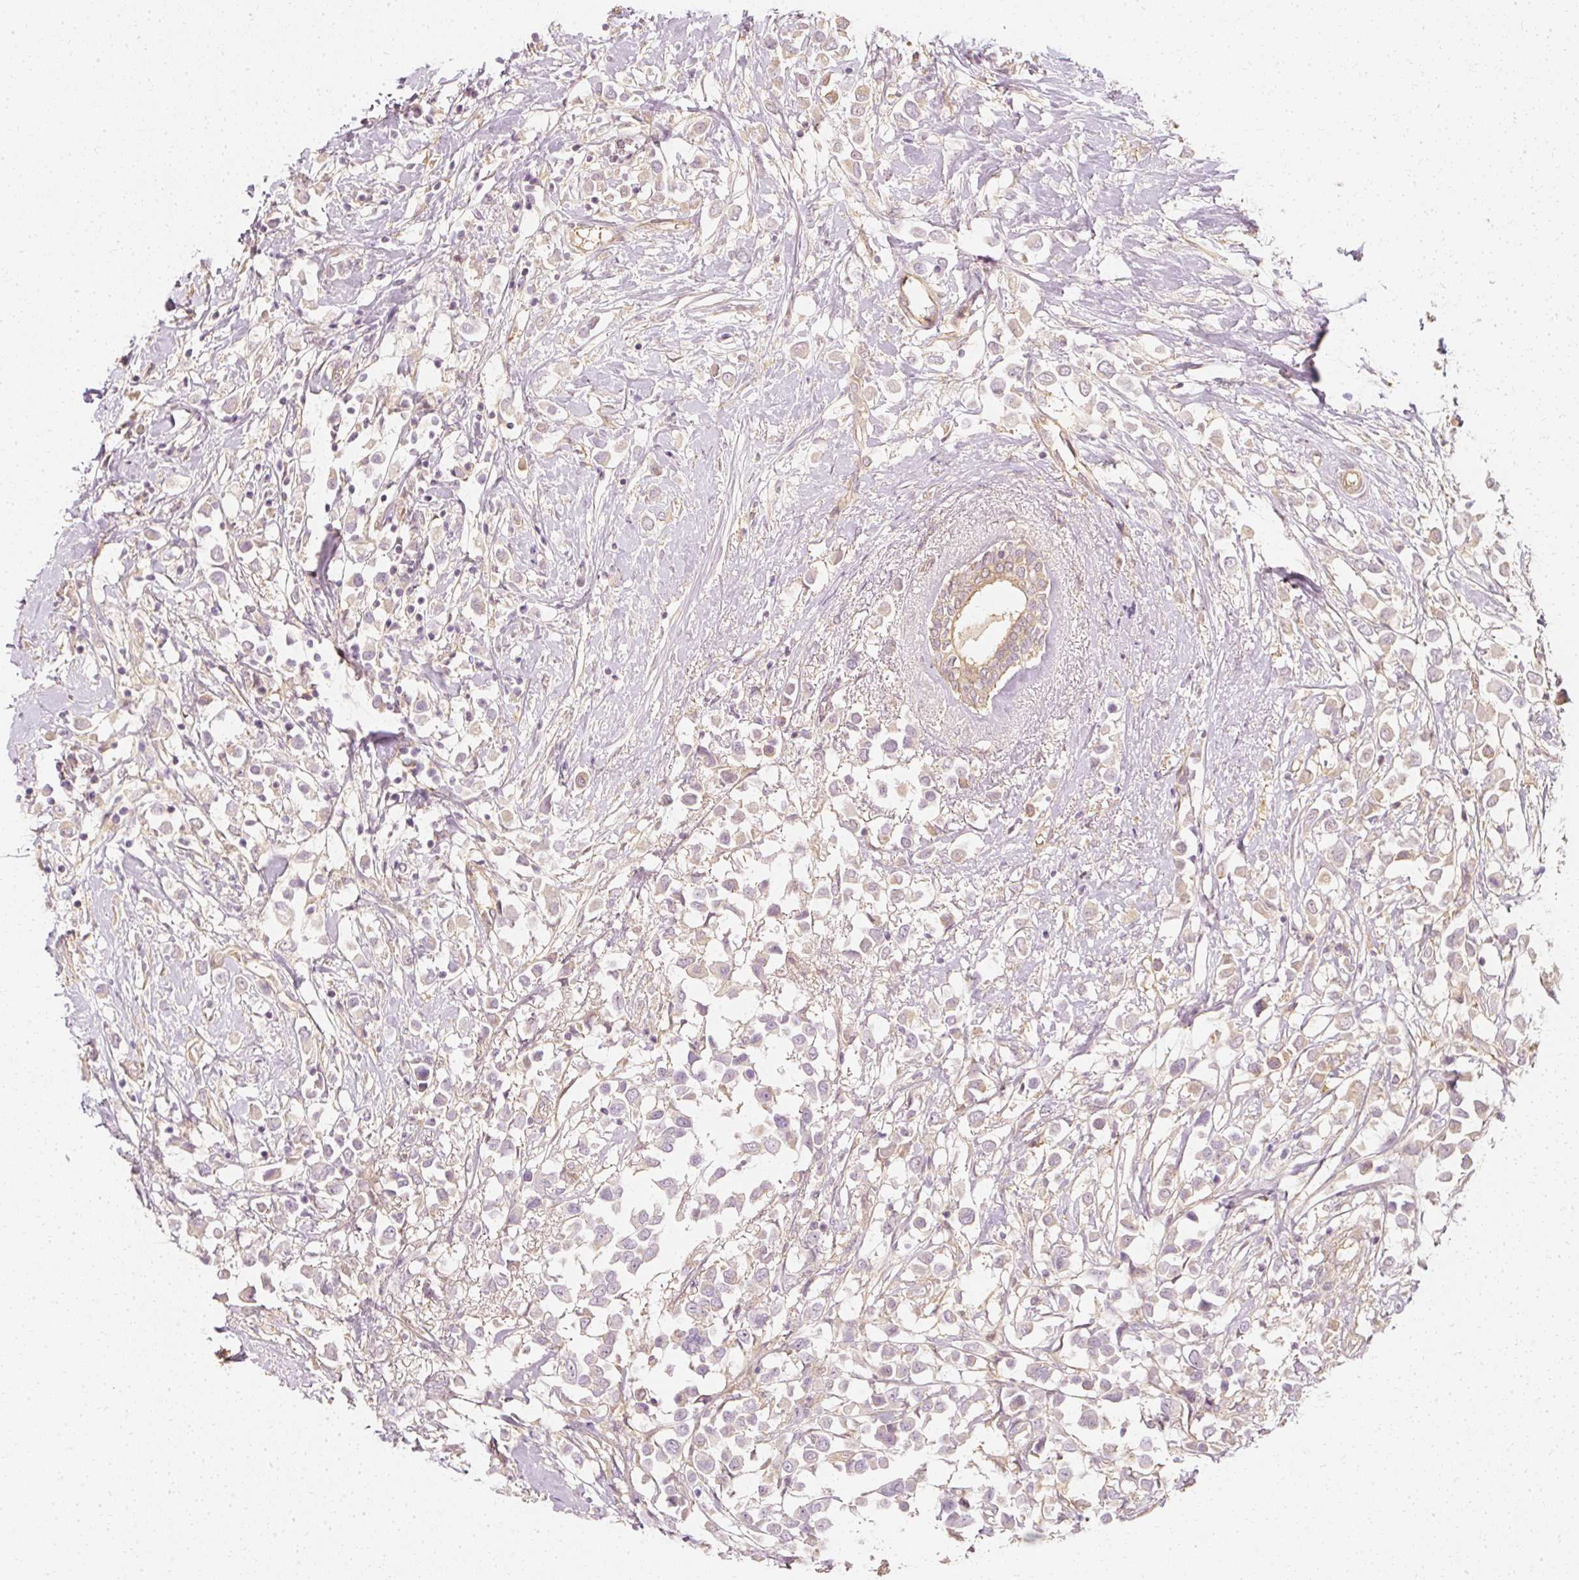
{"staining": {"intensity": "weak", "quantity": "25%-75%", "location": "cytoplasmic/membranous"}, "tissue": "breast cancer", "cell_type": "Tumor cells", "image_type": "cancer", "snomed": [{"axis": "morphology", "description": "Duct carcinoma"}, {"axis": "topography", "description": "Breast"}], "caption": "Immunohistochemistry micrograph of breast intraductal carcinoma stained for a protein (brown), which demonstrates low levels of weak cytoplasmic/membranous staining in about 25%-75% of tumor cells.", "gene": "GNAQ", "patient": {"sex": "female", "age": 61}}